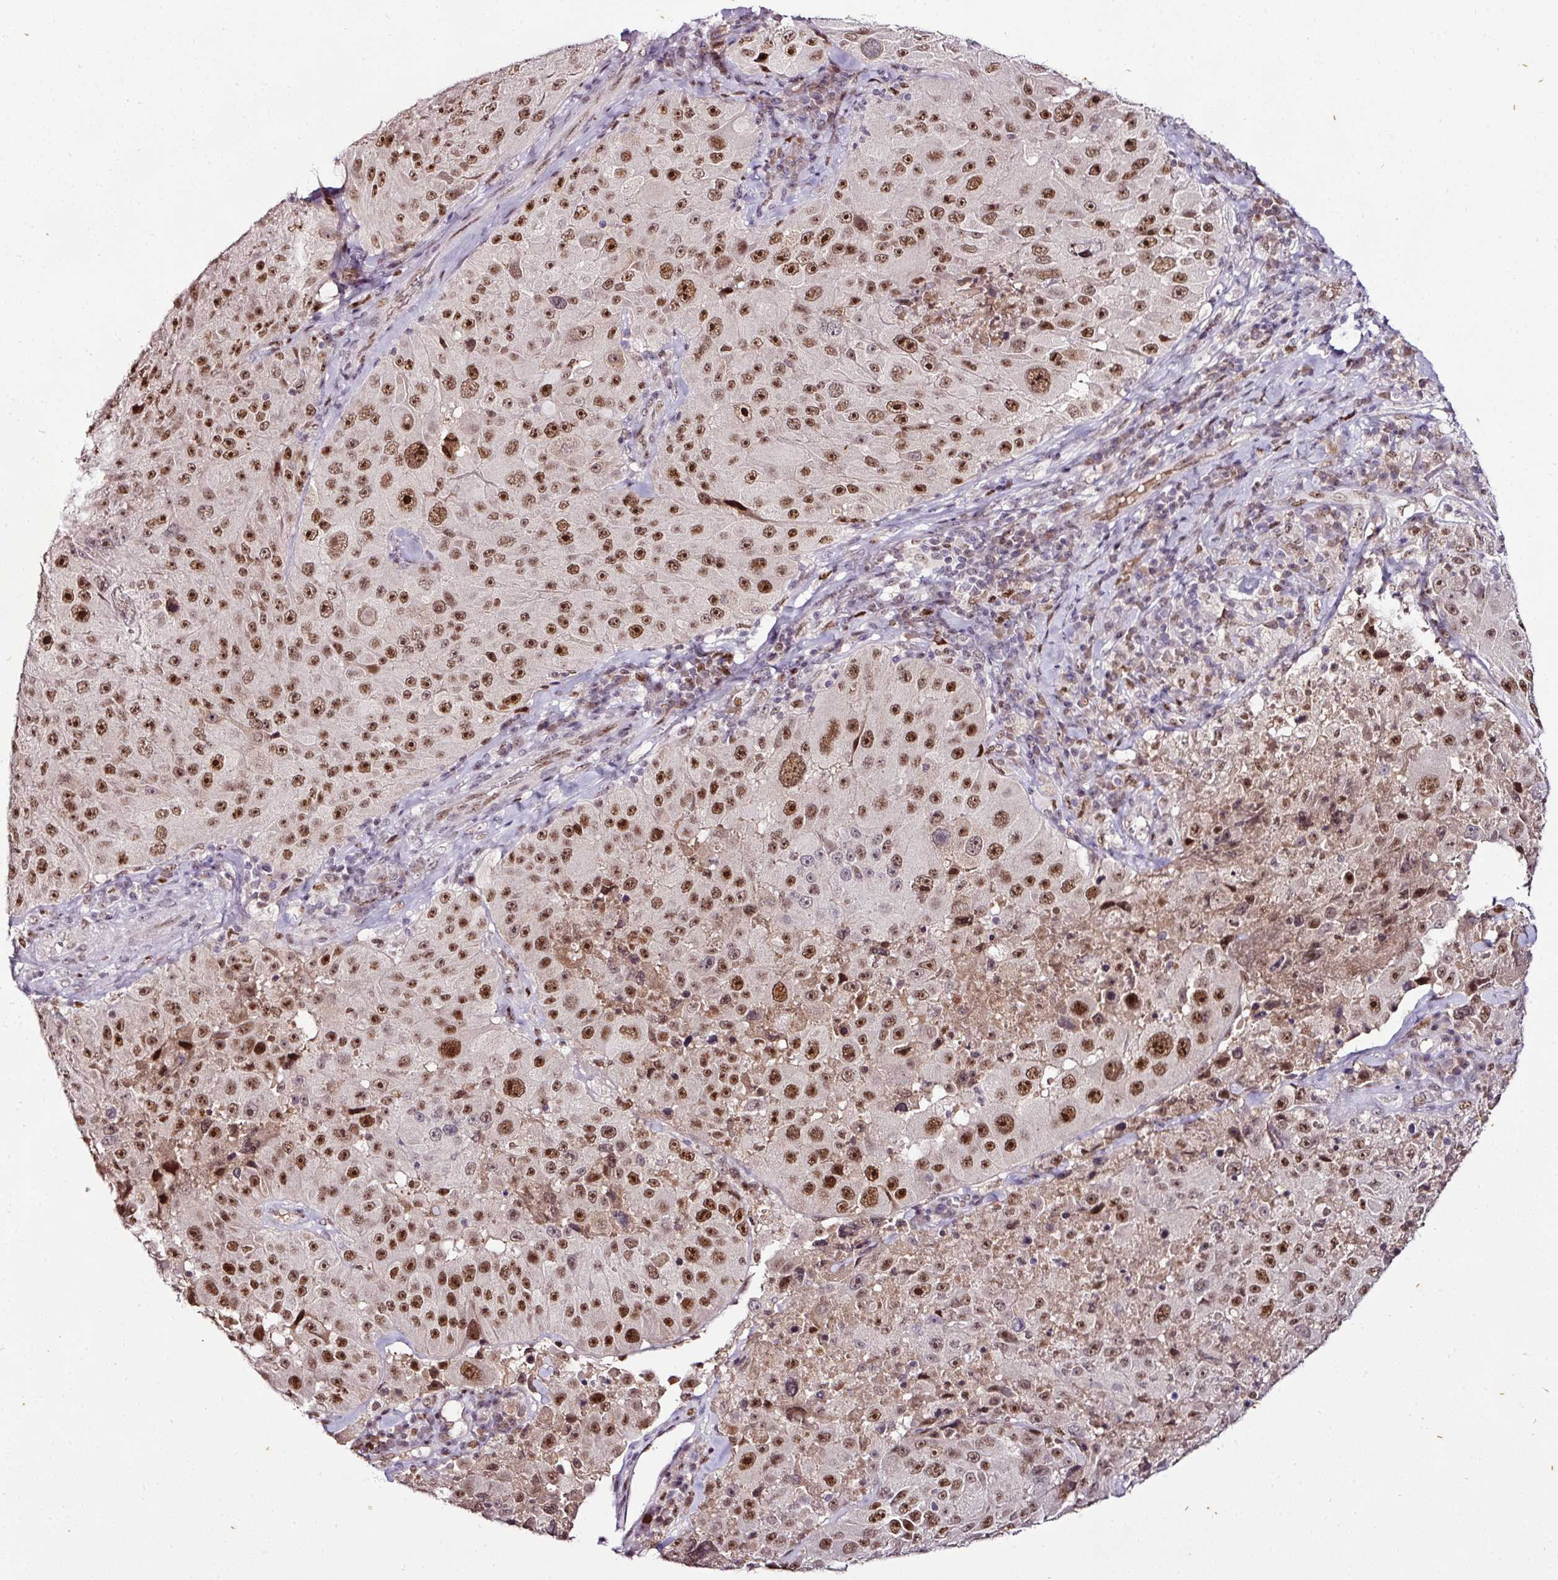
{"staining": {"intensity": "strong", "quantity": ">75%", "location": "nuclear"}, "tissue": "melanoma", "cell_type": "Tumor cells", "image_type": "cancer", "snomed": [{"axis": "morphology", "description": "Malignant melanoma, Metastatic site"}, {"axis": "topography", "description": "Lymph node"}], "caption": "The micrograph shows a brown stain indicating the presence of a protein in the nuclear of tumor cells in melanoma. Ihc stains the protein in brown and the nuclei are stained blue.", "gene": "KLF16", "patient": {"sex": "male", "age": 62}}